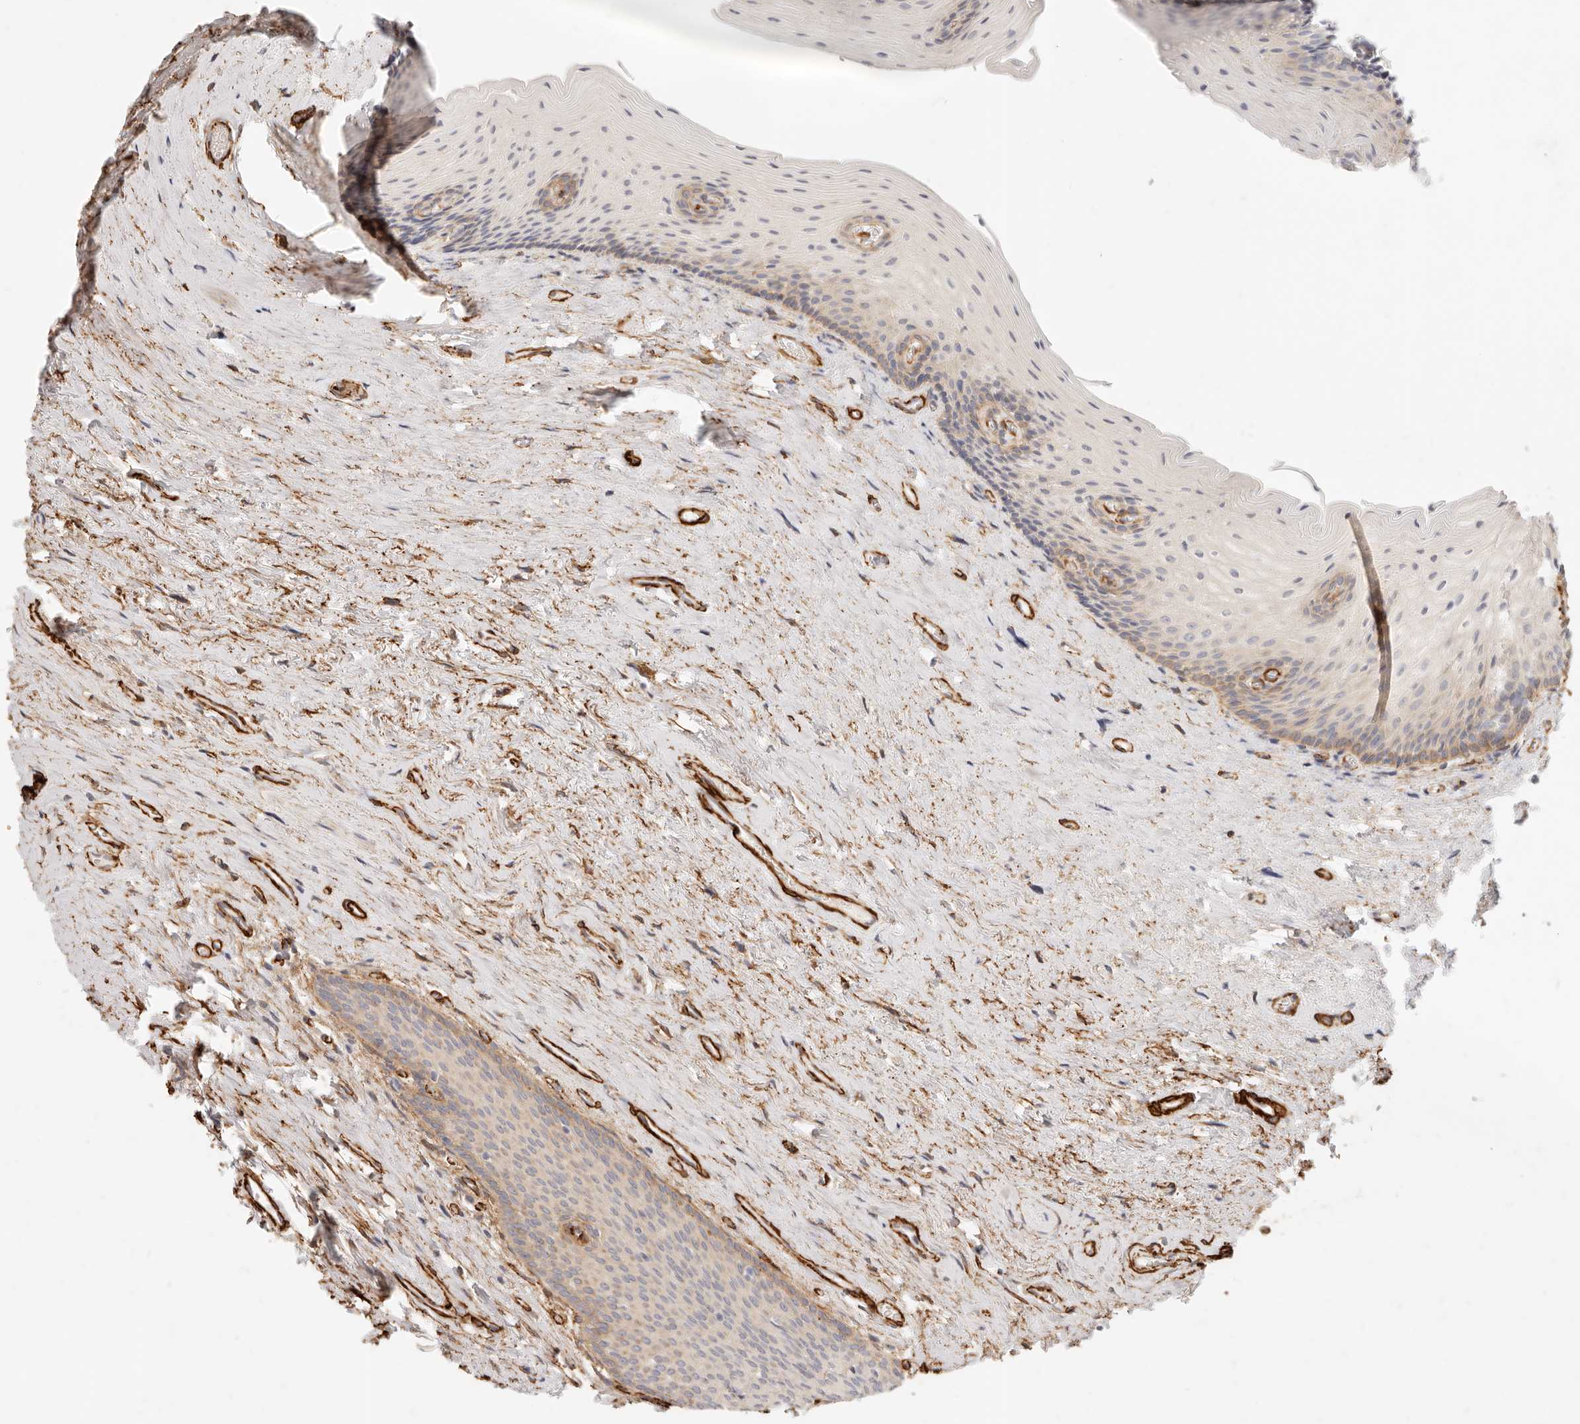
{"staining": {"intensity": "weak", "quantity": "25%-75%", "location": "cytoplasmic/membranous"}, "tissue": "urinary bladder", "cell_type": "Urothelial cells", "image_type": "normal", "snomed": [{"axis": "morphology", "description": "Normal tissue, NOS"}, {"axis": "topography", "description": "Urinary bladder"}], "caption": "IHC micrograph of unremarkable urinary bladder stained for a protein (brown), which shows low levels of weak cytoplasmic/membranous positivity in approximately 25%-75% of urothelial cells.", "gene": "TMTC2", "patient": {"sex": "female", "age": 67}}